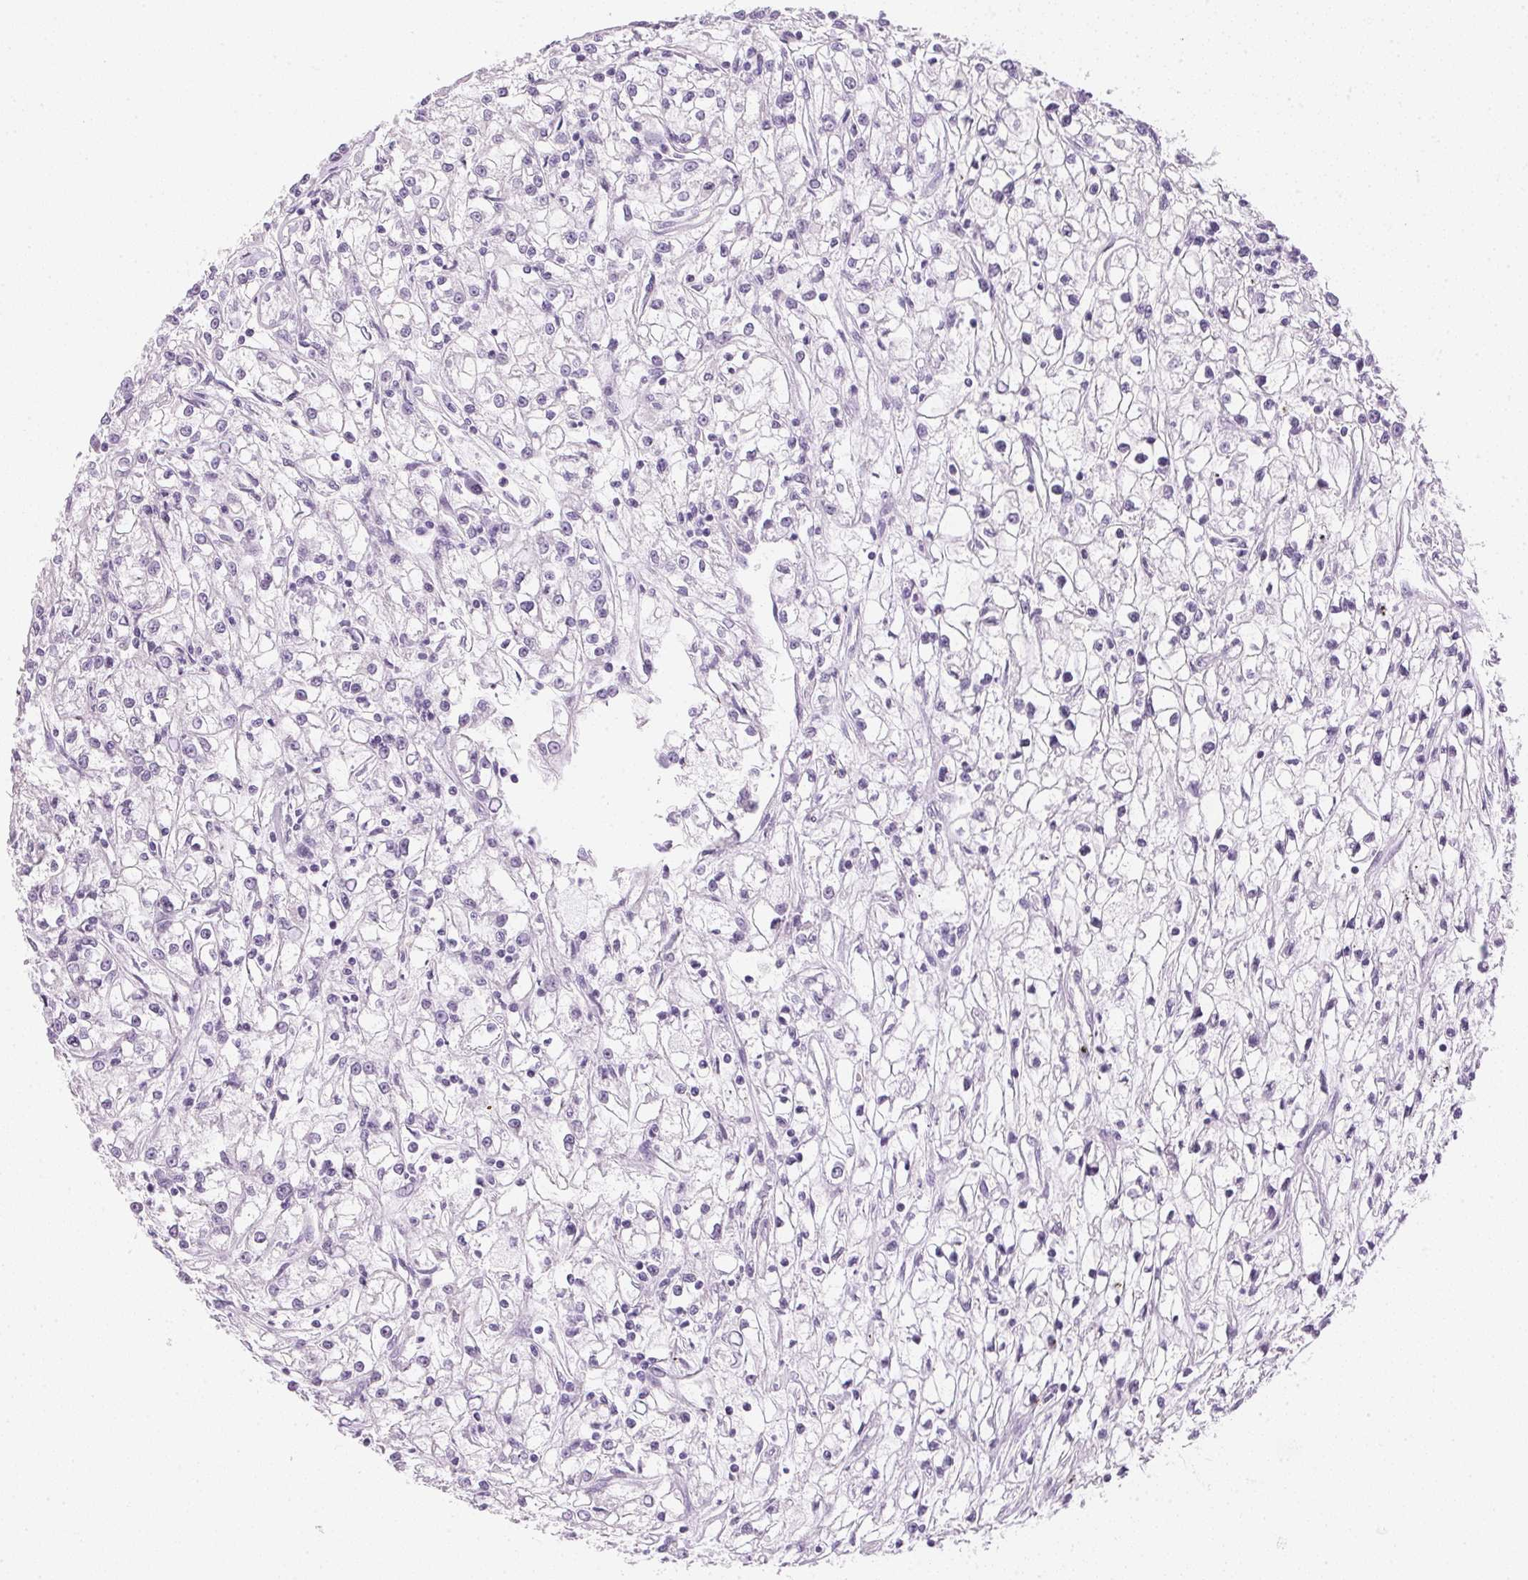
{"staining": {"intensity": "negative", "quantity": "none", "location": "none"}, "tissue": "renal cancer", "cell_type": "Tumor cells", "image_type": "cancer", "snomed": [{"axis": "morphology", "description": "Adenocarcinoma, NOS"}, {"axis": "topography", "description": "Kidney"}], "caption": "This is an immunohistochemistry photomicrograph of human renal adenocarcinoma. There is no positivity in tumor cells.", "gene": "IGFBP1", "patient": {"sex": "female", "age": 59}}